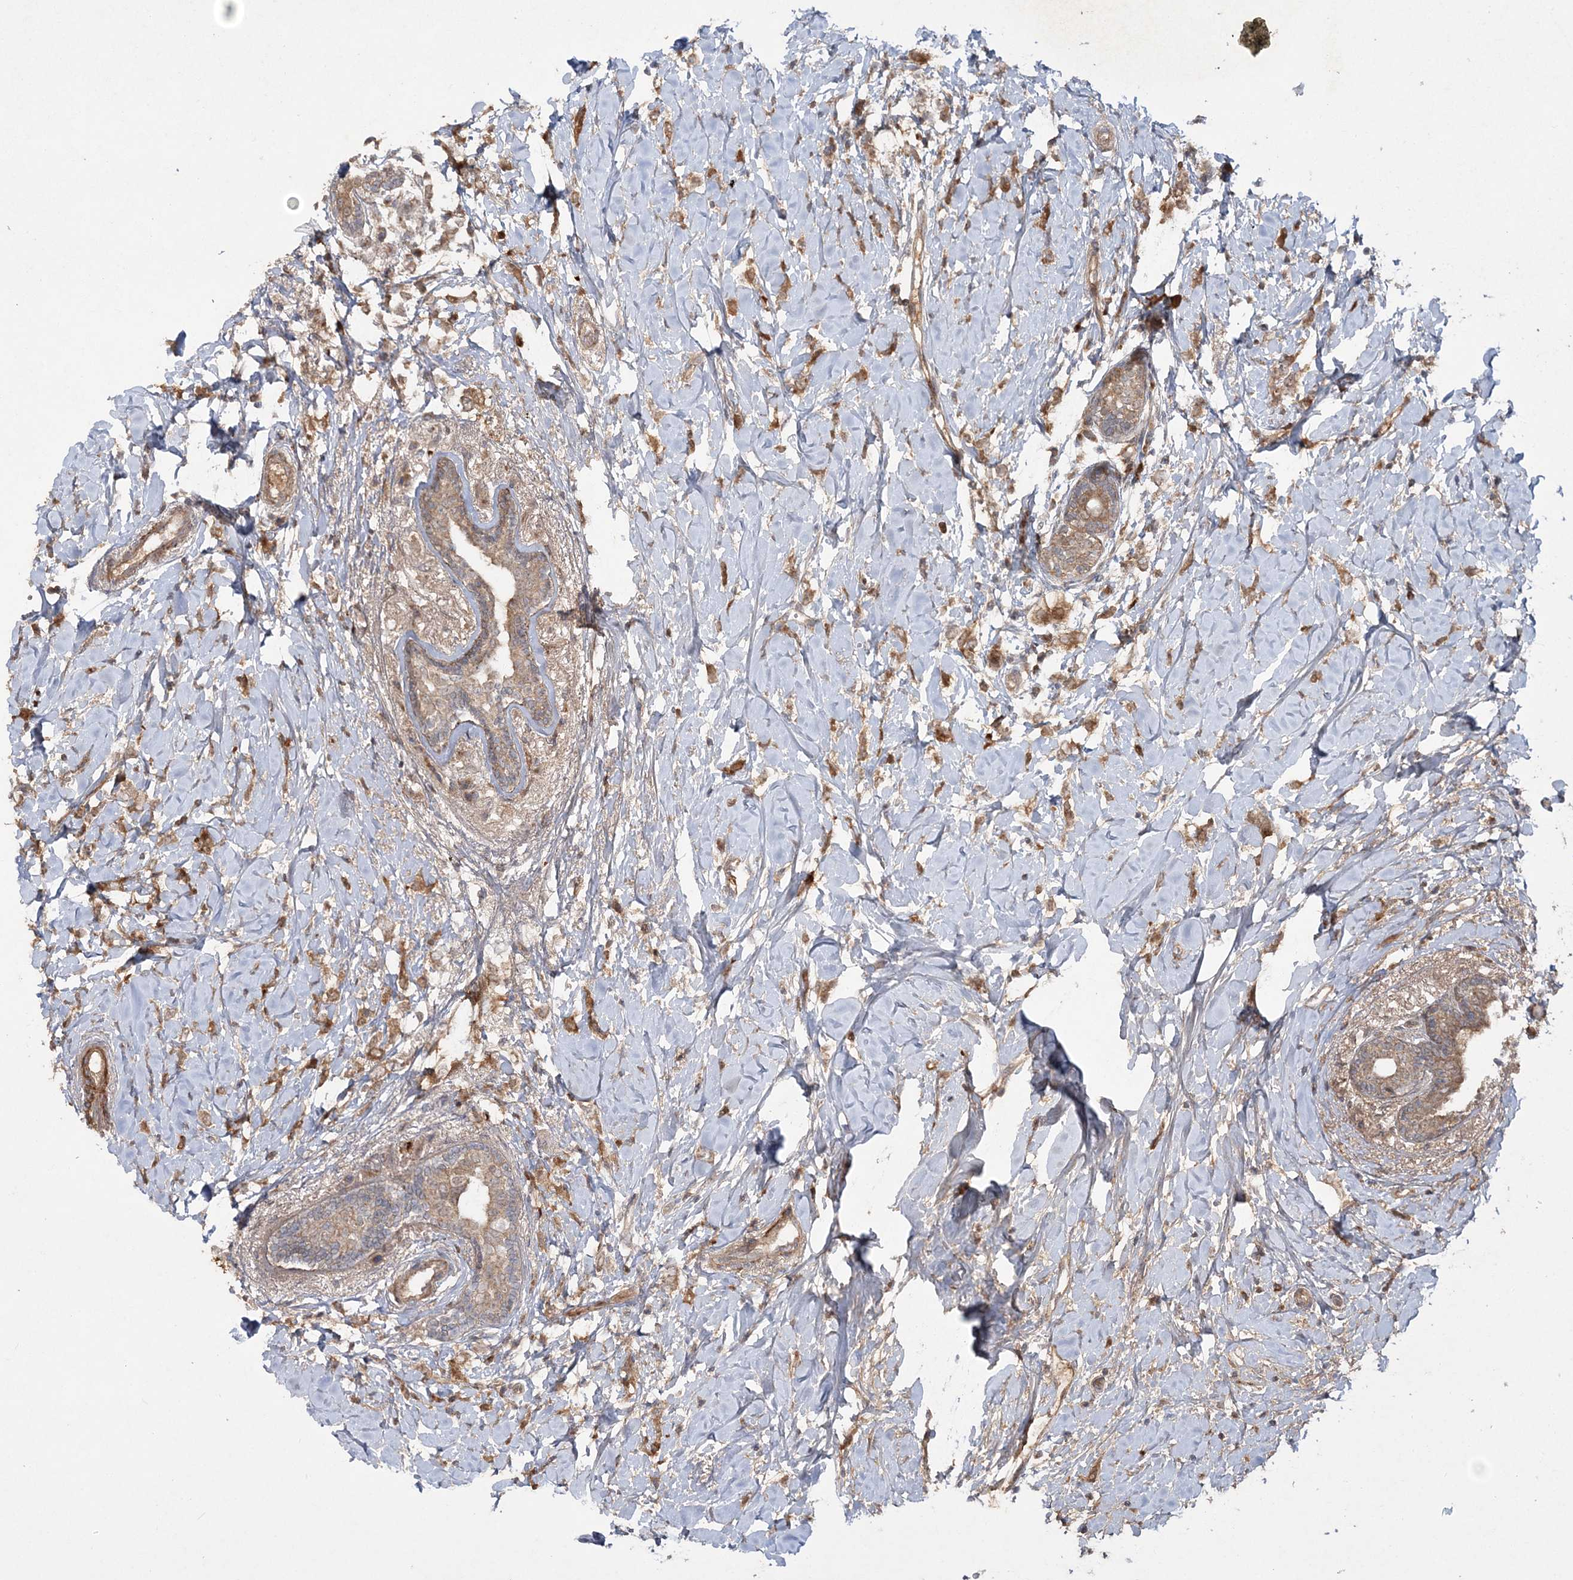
{"staining": {"intensity": "moderate", "quantity": ">75%", "location": "cytoplasmic/membranous"}, "tissue": "breast cancer", "cell_type": "Tumor cells", "image_type": "cancer", "snomed": [{"axis": "morphology", "description": "Normal tissue, NOS"}, {"axis": "morphology", "description": "Lobular carcinoma"}, {"axis": "topography", "description": "Breast"}], "caption": "This is a histology image of immunohistochemistry (IHC) staining of breast cancer, which shows moderate positivity in the cytoplasmic/membranous of tumor cells.", "gene": "MOCS2", "patient": {"sex": "female", "age": 47}}